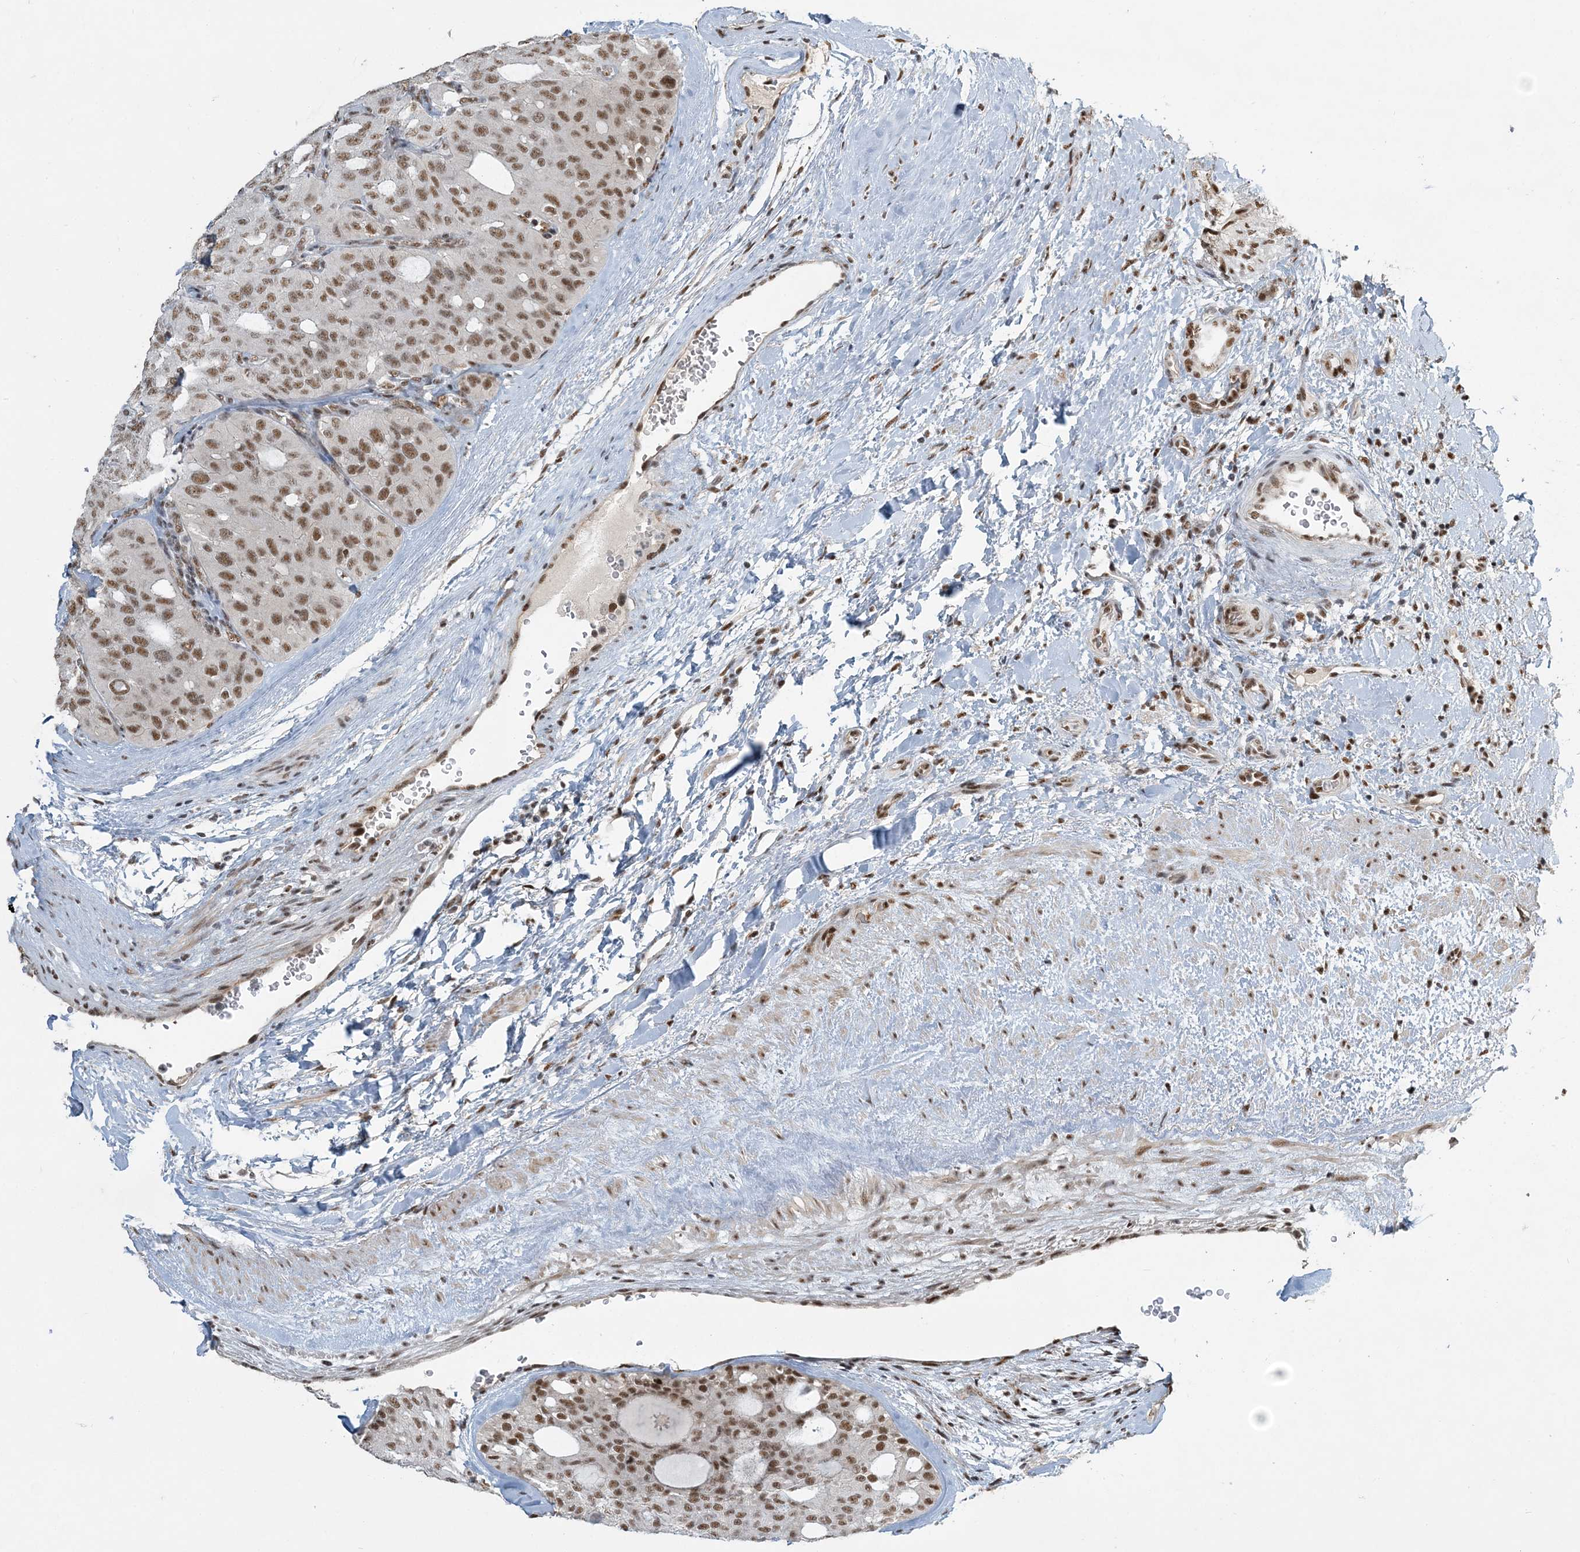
{"staining": {"intensity": "moderate", "quantity": ">75%", "location": "nuclear"}, "tissue": "thyroid cancer", "cell_type": "Tumor cells", "image_type": "cancer", "snomed": [{"axis": "morphology", "description": "Follicular adenoma carcinoma, NOS"}, {"axis": "topography", "description": "Thyroid gland"}], "caption": "Human follicular adenoma carcinoma (thyroid) stained with a brown dye displays moderate nuclear positive expression in about >75% of tumor cells.", "gene": "PLRG1", "patient": {"sex": "male", "age": 75}}